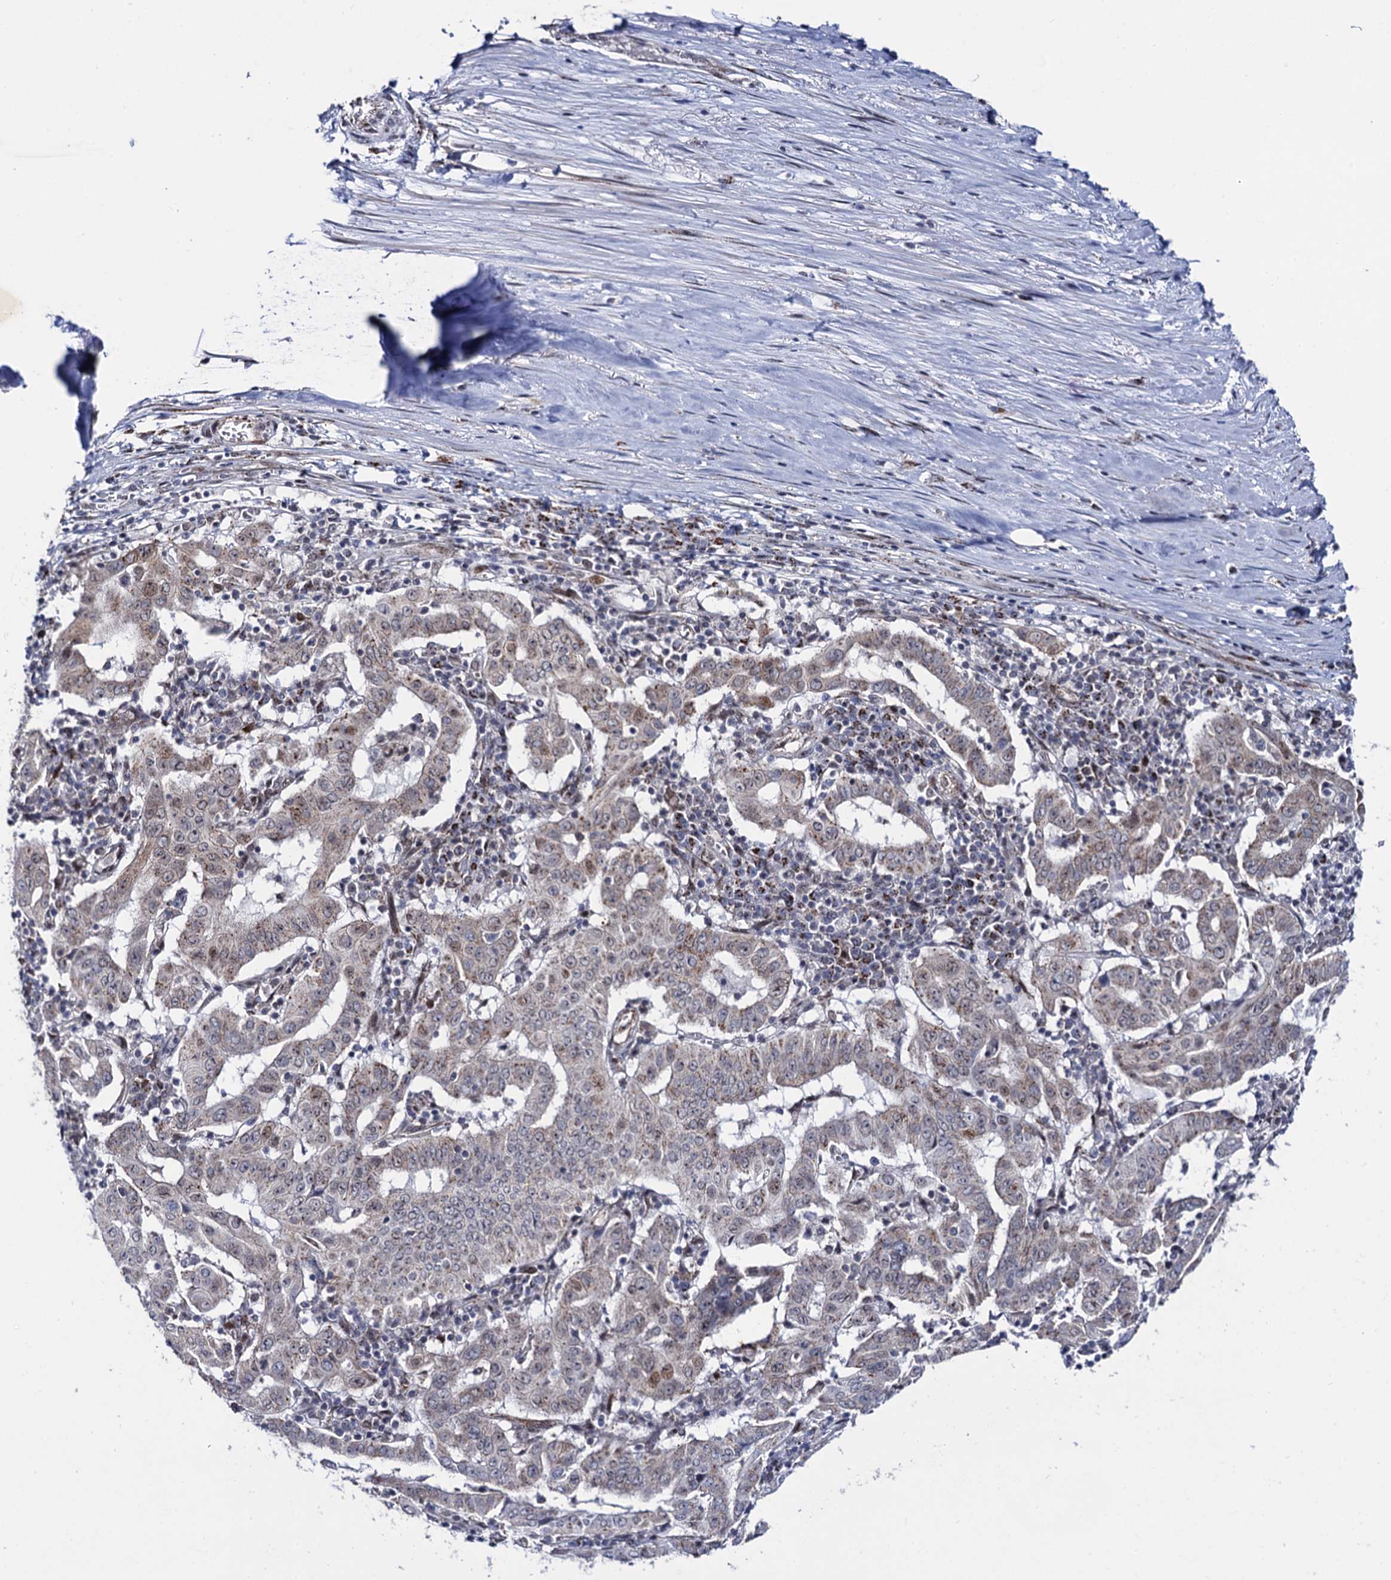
{"staining": {"intensity": "weak", "quantity": "<25%", "location": "cytoplasmic/membranous,nuclear"}, "tissue": "pancreatic cancer", "cell_type": "Tumor cells", "image_type": "cancer", "snomed": [{"axis": "morphology", "description": "Adenocarcinoma, NOS"}, {"axis": "topography", "description": "Pancreas"}], "caption": "A histopathology image of adenocarcinoma (pancreatic) stained for a protein shows no brown staining in tumor cells.", "gene": "THAP2", "patient": {"sex": "male", "age": 63}}